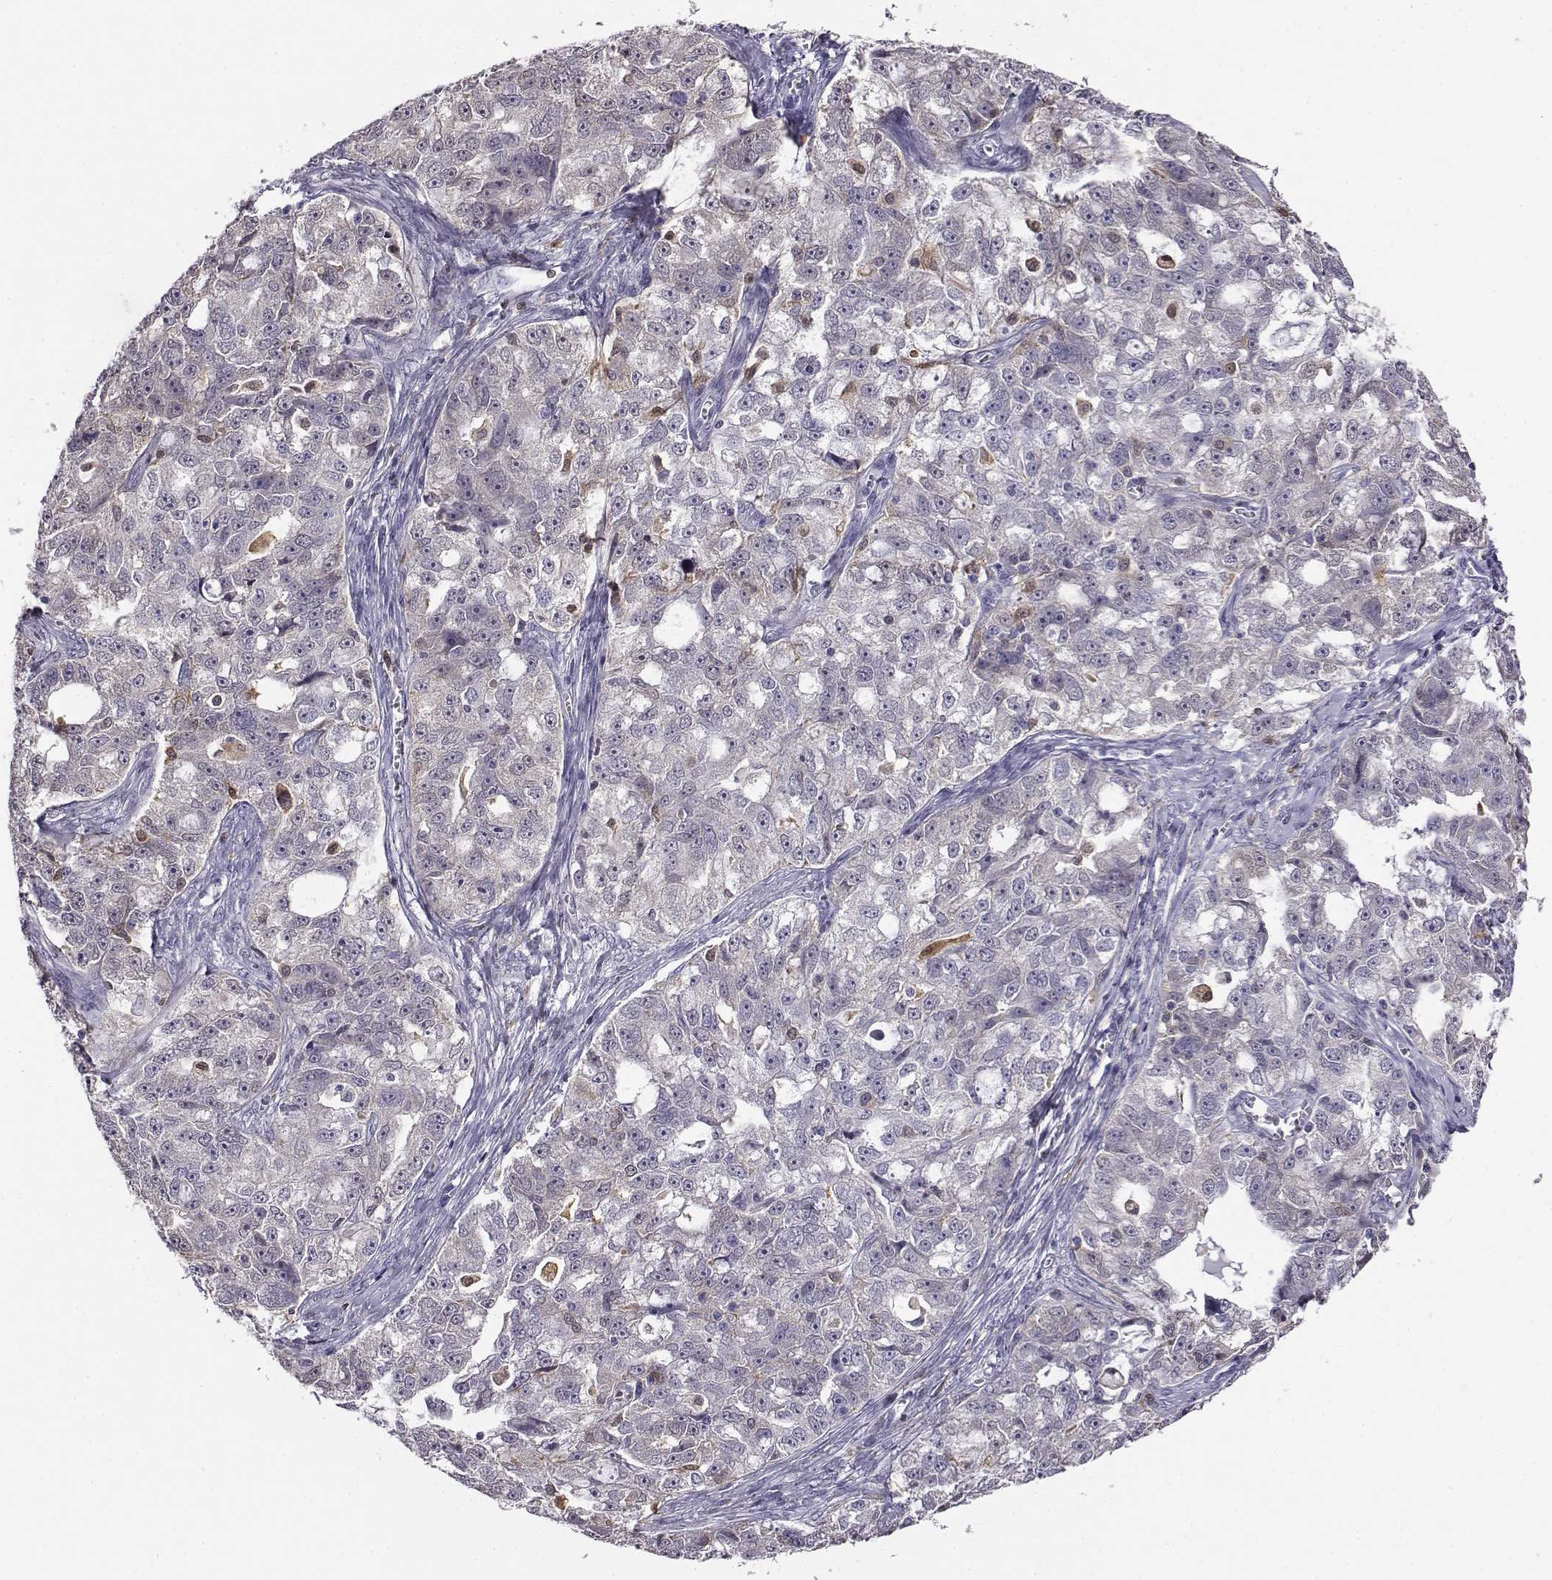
{"staining": {"intensity": "negative", "quantity": "none", "location": "none"}, "tissue": "ovarian cancer", "cell_type": "Tumor cells", "image_type": "cancer", "snomed": [{"axis": "morphology", "description": "Cystadenocarcinoma, serous, NOS"}, {"axis": "topography", "description": "Ovary"}], "caption": "This is an IHC image of serous cystadenocarcinoma (ovarian). There is no staining in tumor cells.", "gene": "AKR1B1", "patient": {"sex": "female", "age": 51}}